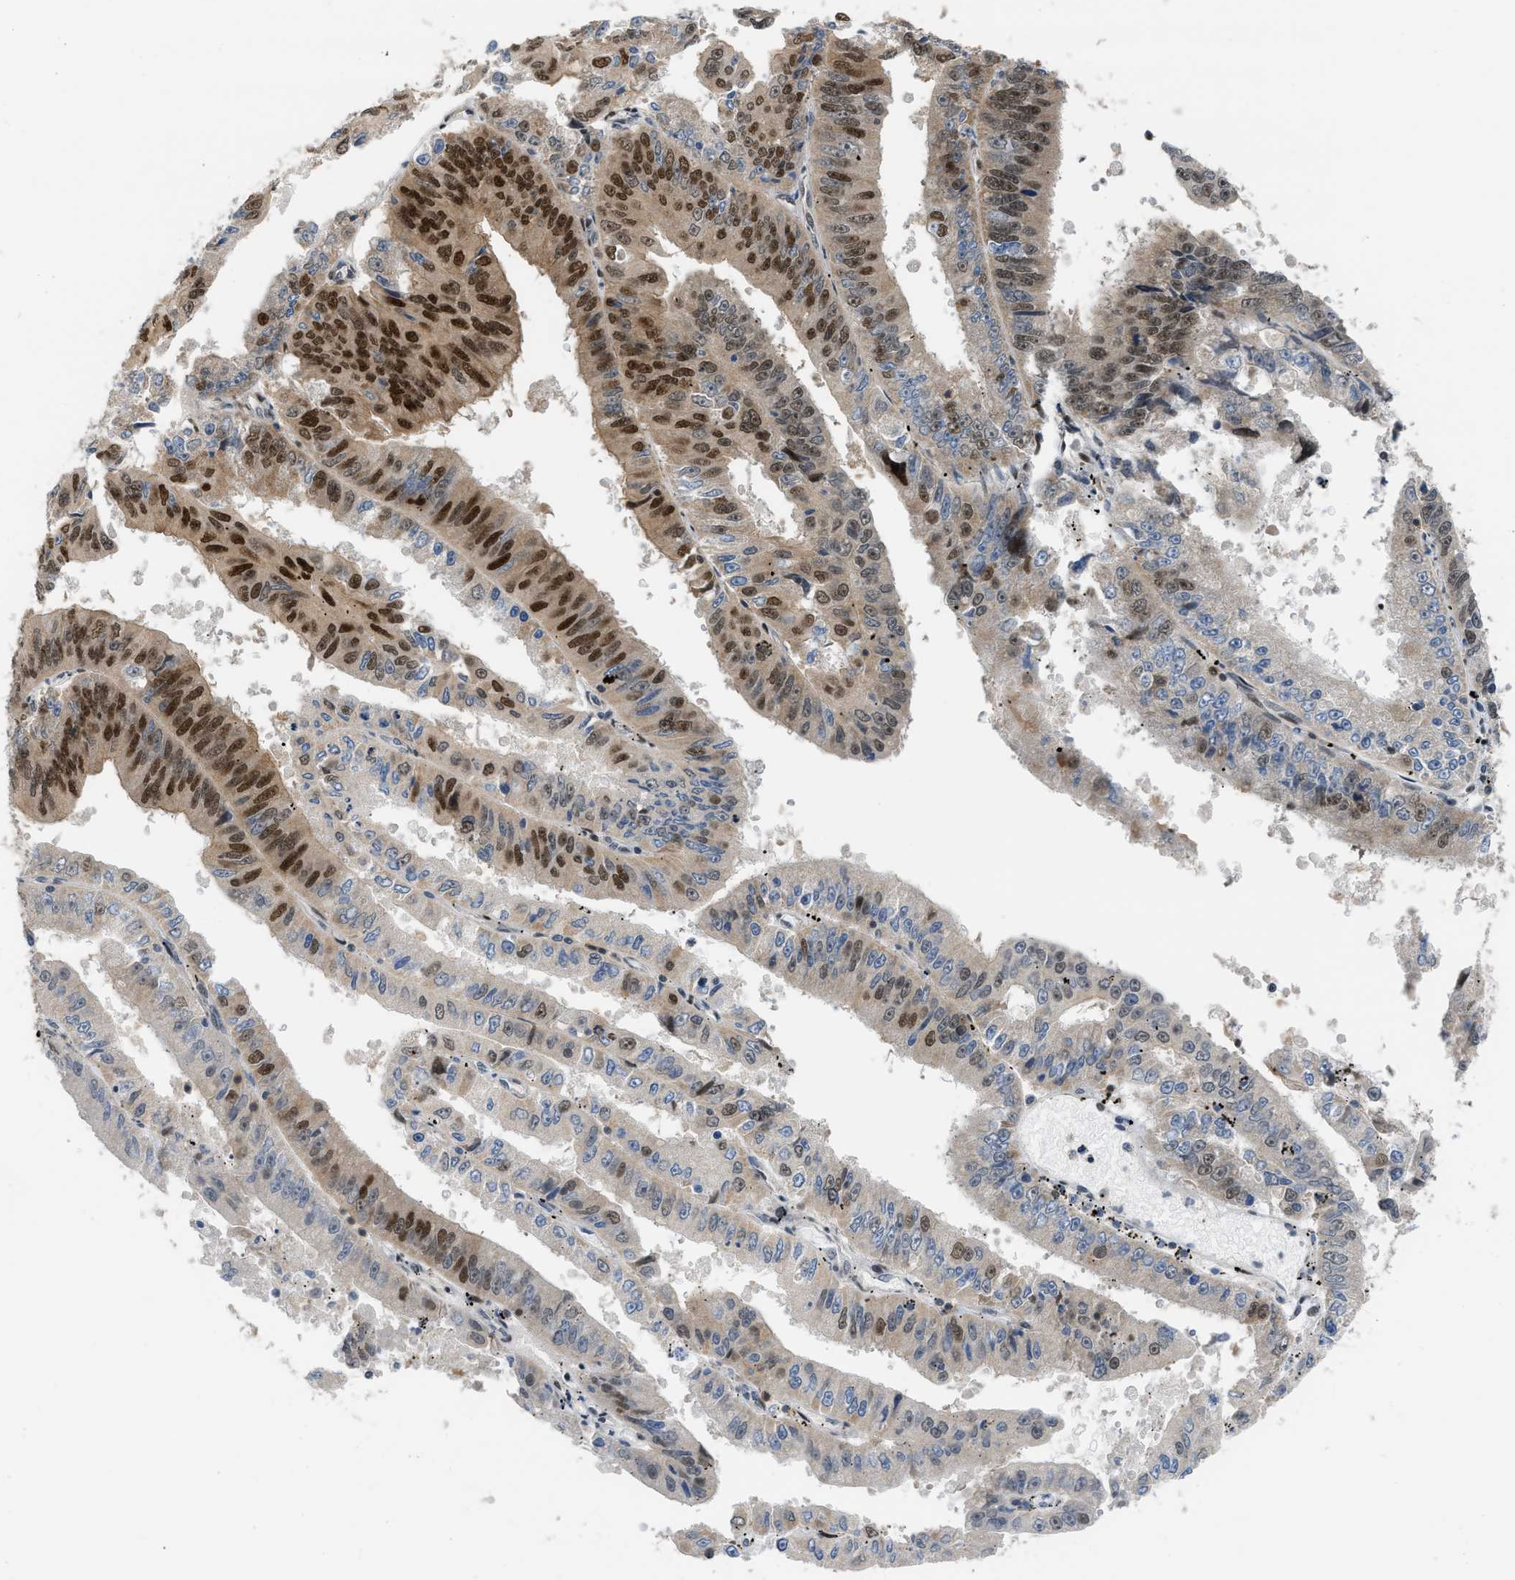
{"staining": {"intensity": "strong", "quantity": "25%-75%", "location": "nuclear"}, "tissue": "endometrial cancer", "cell_type": "Tumor cells", "image_type": "cancer", "snomed": [{"axis": "morphology", "description": "Adenocarcinoma, NOS"}, {"axis": "topography", "description": "Endometrium"}], "caption": "Immunohistochemistry (IHC) (DAB (3,3'-diaminobenzidine)) staining of human endometrial adenocarcinoma exhibits strong nuclear protein staining in about 25%-75% of tumor cells.", "gene": "SSBP2", "patient": {"sex": "female", "age": 66}}